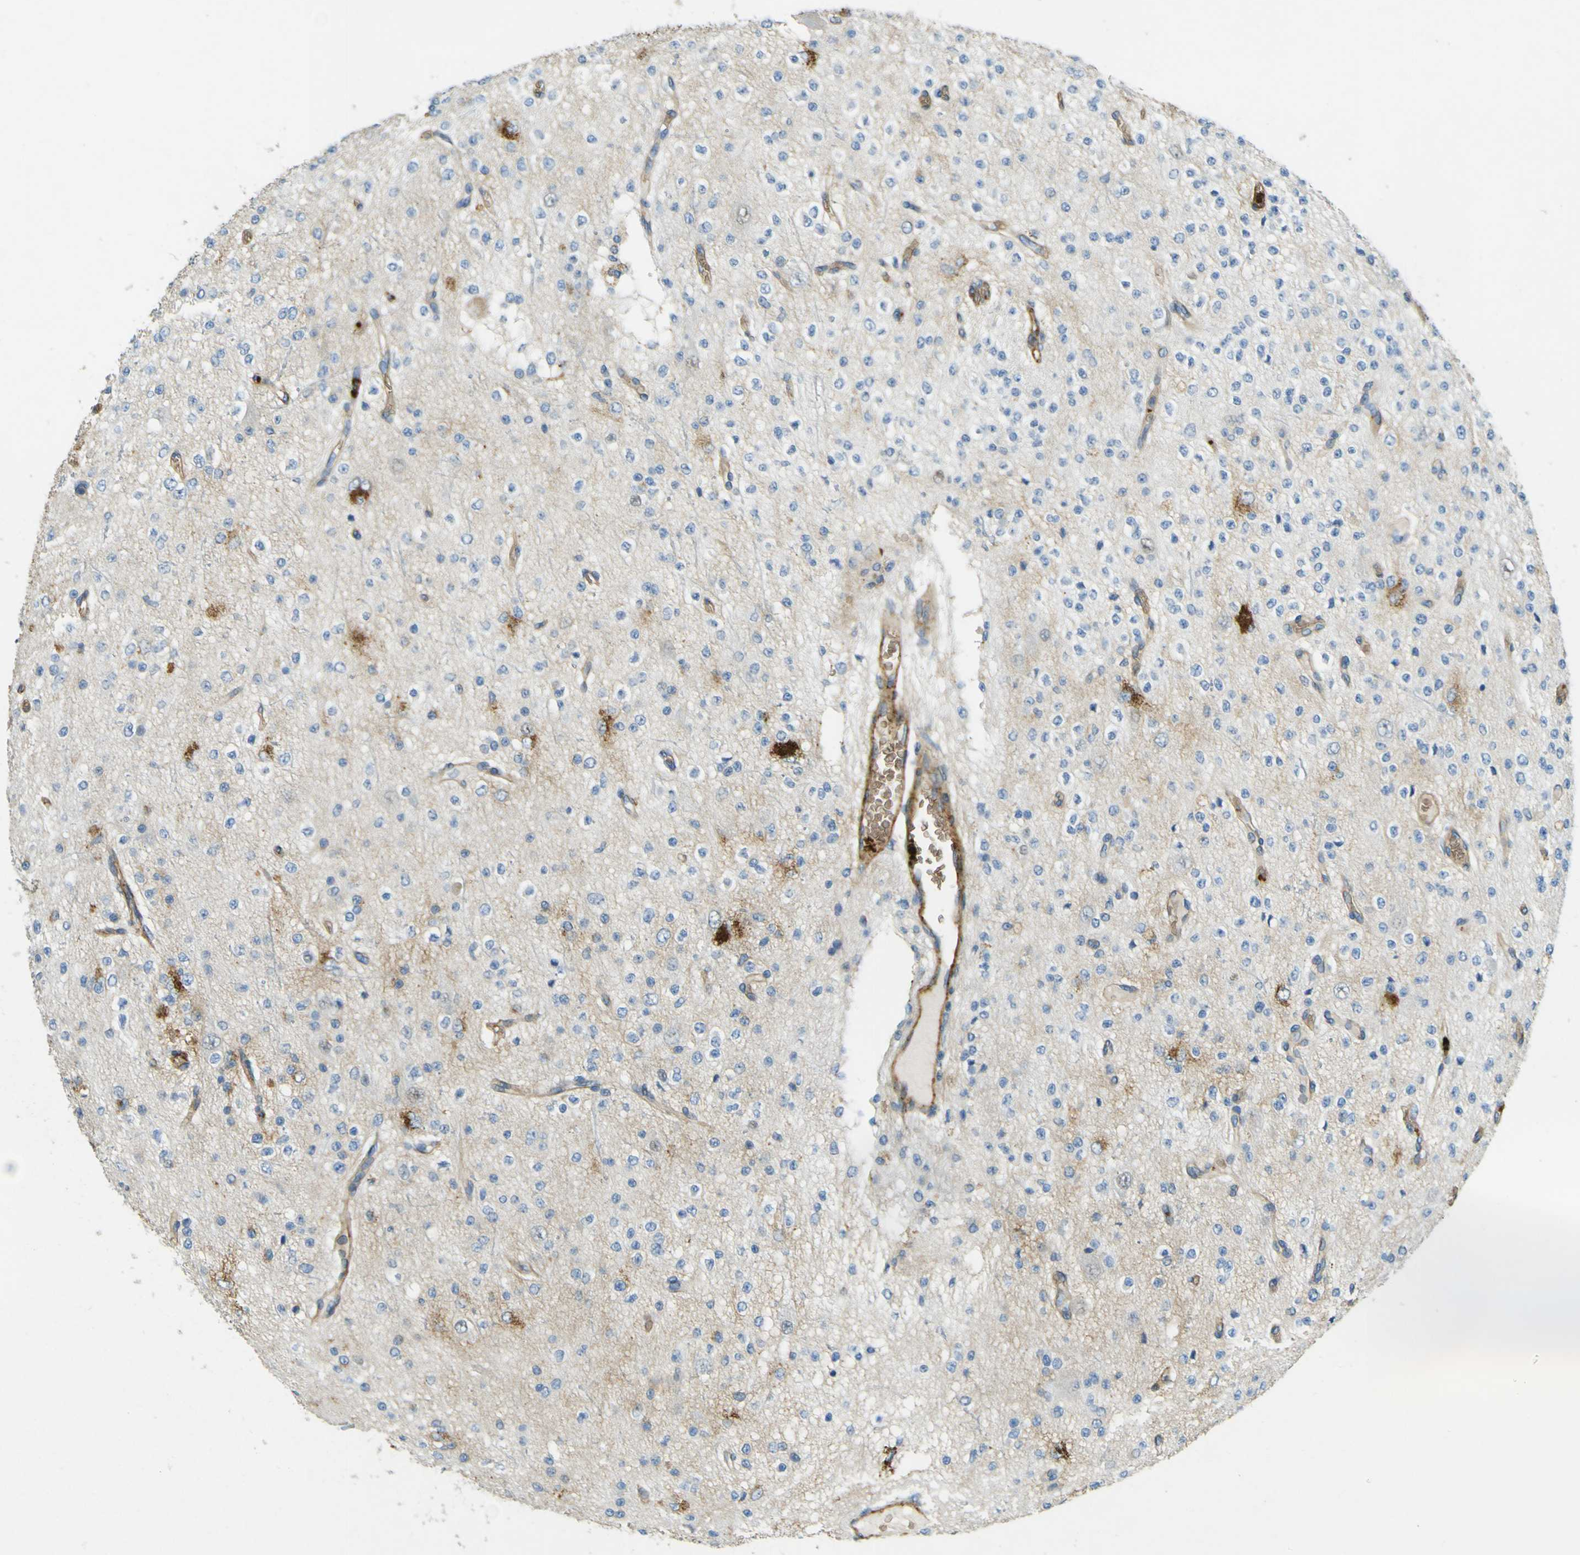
{"staining": {"intensity": "moderate", "quantity": "<25%", "location": "cytoplasmic/membranous"}, "tissue": "glioma", "cell_type": "Tumor cells", "image_type": "cancer", "snomed": [{"axis": "morphology", "description": "Glioma, malignant, Low grade"}, {"axis": "topography", "description": "Brain"}], "caption": "Immunohistochemical staining of glioma displays low levels of moderate cytoplasmic/membranous expression in approximately <25% of tumor cells. Immunohistochemistry (ihc) stains the protein of interest in brown and the nuclei are stained blue.", "gene": "PLXDC1", "patient": {"sex": "male", "age": 38}}